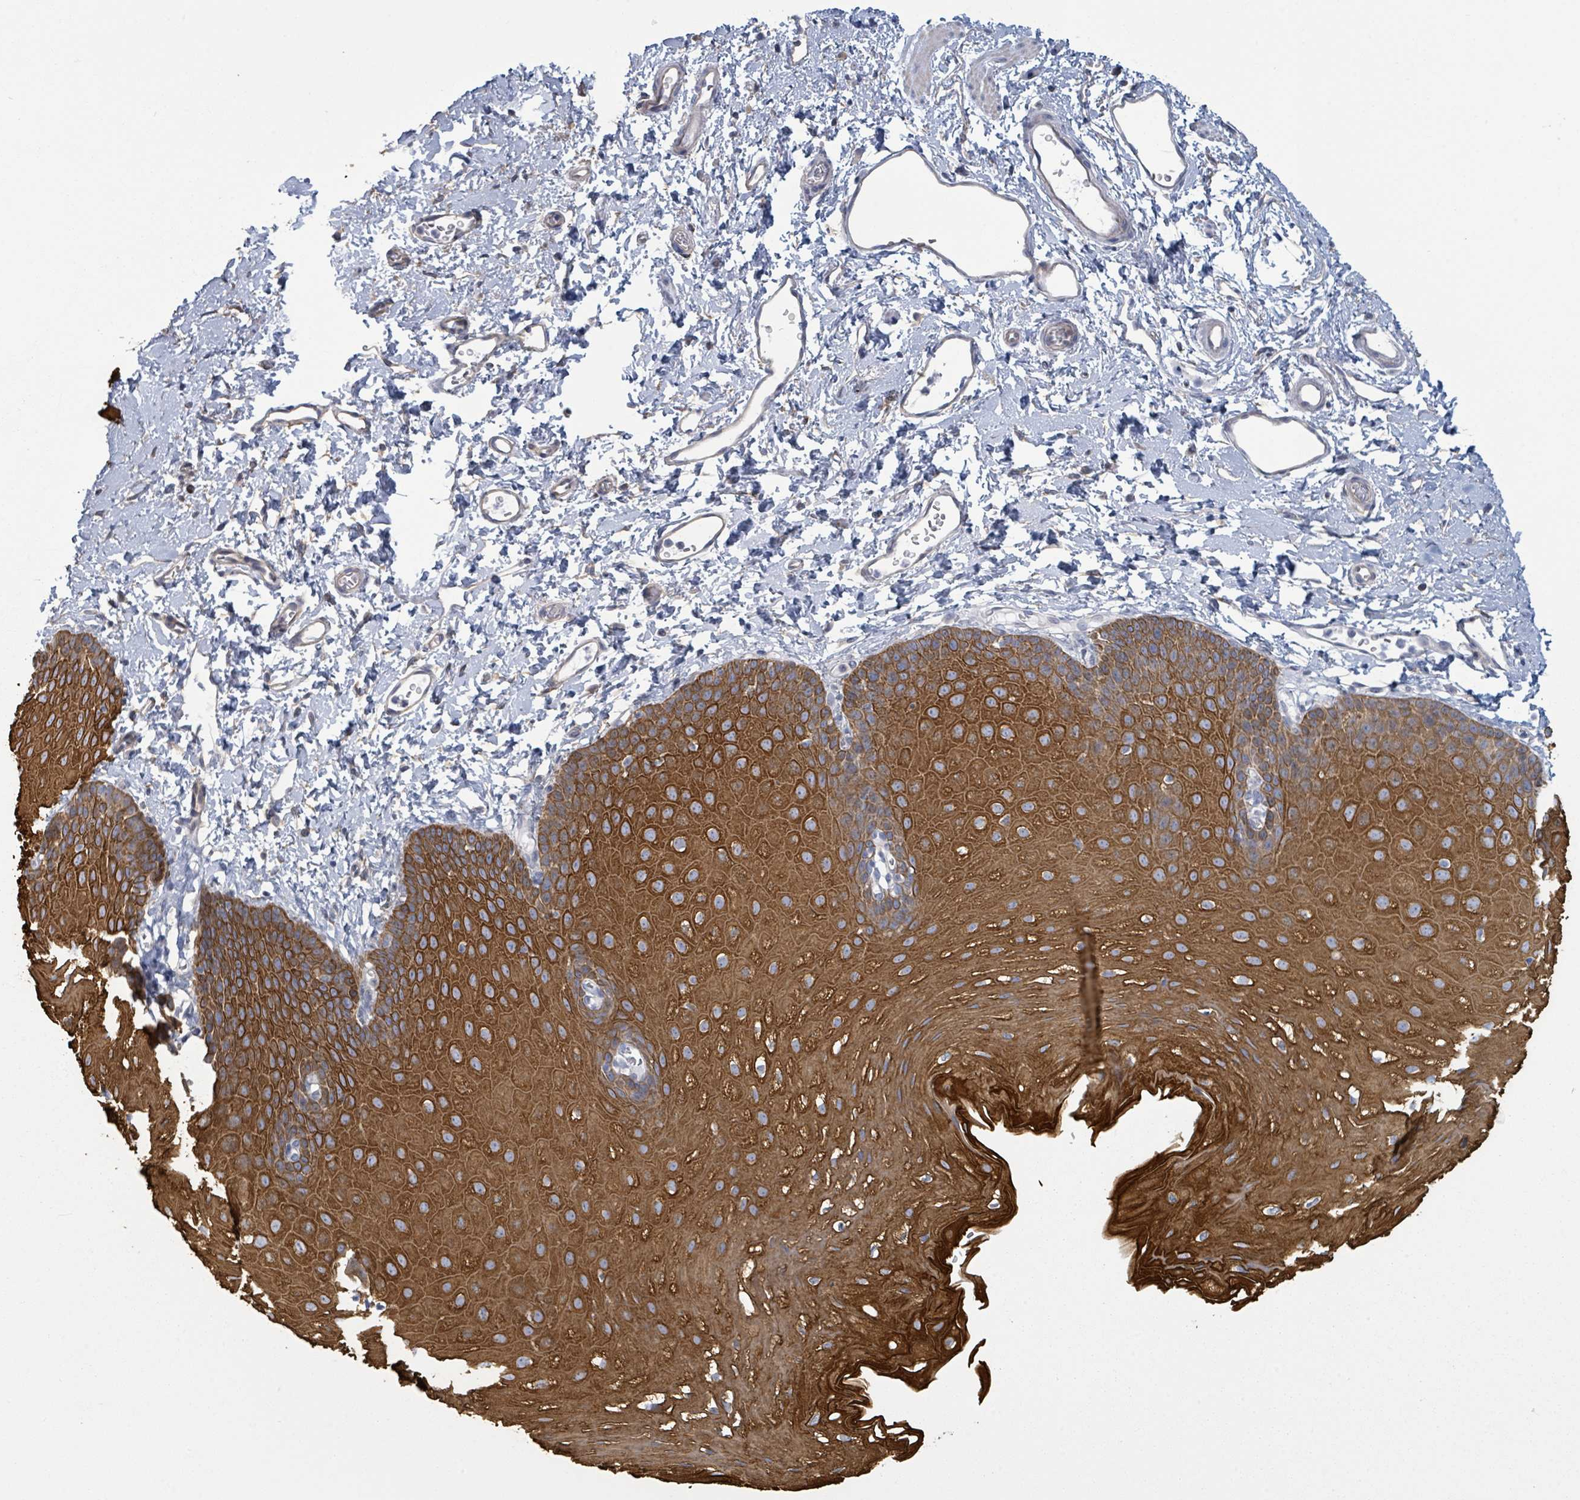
{"staining": {"intensity": "strong", "quantity": "25%-75%", "location": "cytoplasmic/membranous"}, "tissue": "esophagus", "cell_type": "Squamous epithelial cells", "image_type": "normal", "snomed": [{"axis": "morphology", "description": "Normal tissue, NOS"}, {"axis": "topography", "description": "Esophagus"}], "caption": "DAB (3,3'-diaminobenzidine) immunohistochemical staining of benign esophagus demonstrates strong cytoplasmic/membranous protein positivity in approximately 25%-75% of squamous epithelial cells.", "gene": "COL13A1", "patient": {"sex": "male", "age": 70}}